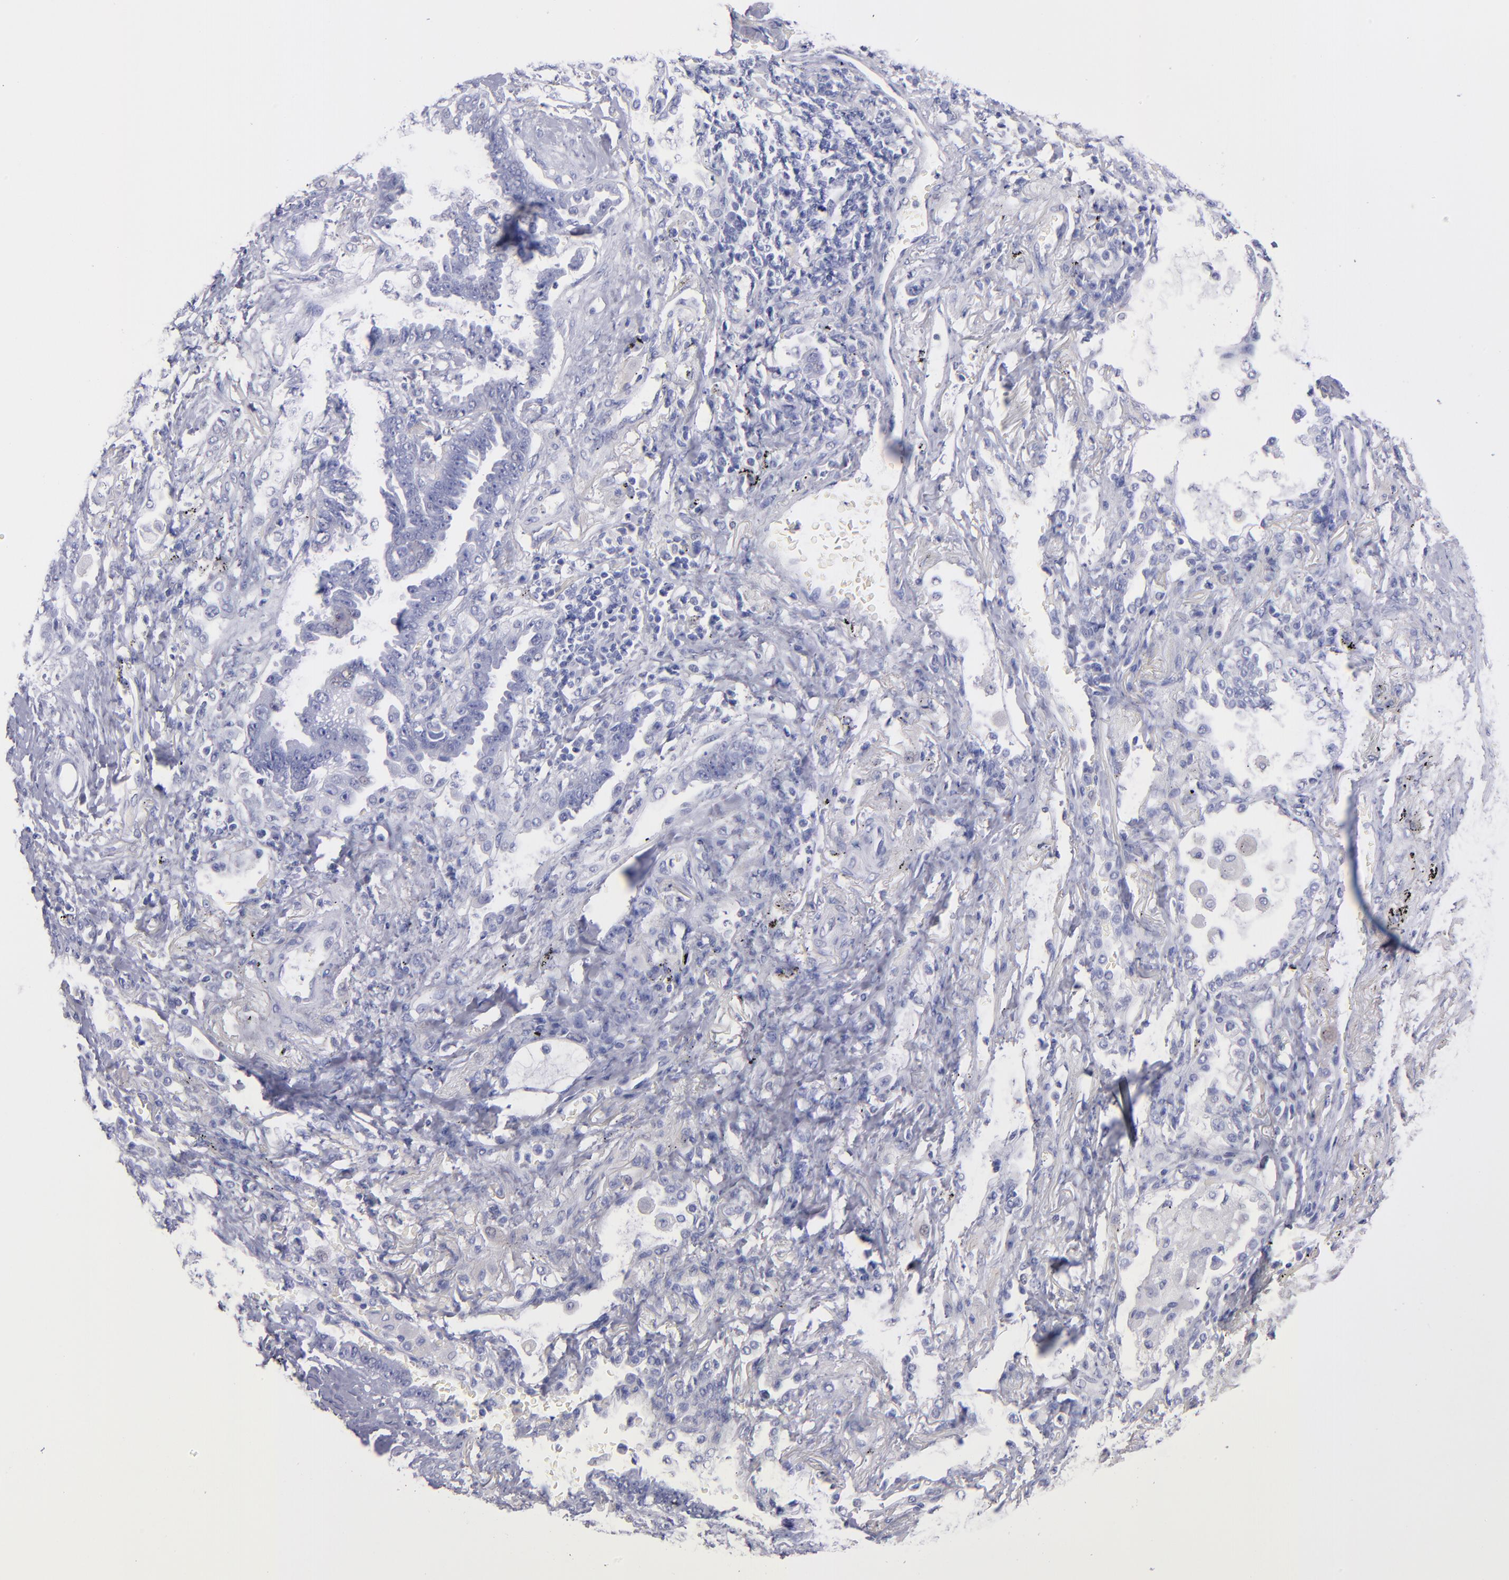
{"staining": {"intensity": "negative", "quantity": "none", "location": "none"}, "tissue": "lung cancer", "cell_type": "Tumor cells", "image_type": "cancer", "snomed": [{"axis": "morphology", "description": "Adenocarcinoma, NOS"}, {"axis": "topography", "description": "Lung"}], "caption": "IHC of lung cancer (adenocarcinoma) demonstrates no expression in tumor cells.", "gene": "TG", "patient": {"sex": "female", "age": 64}}